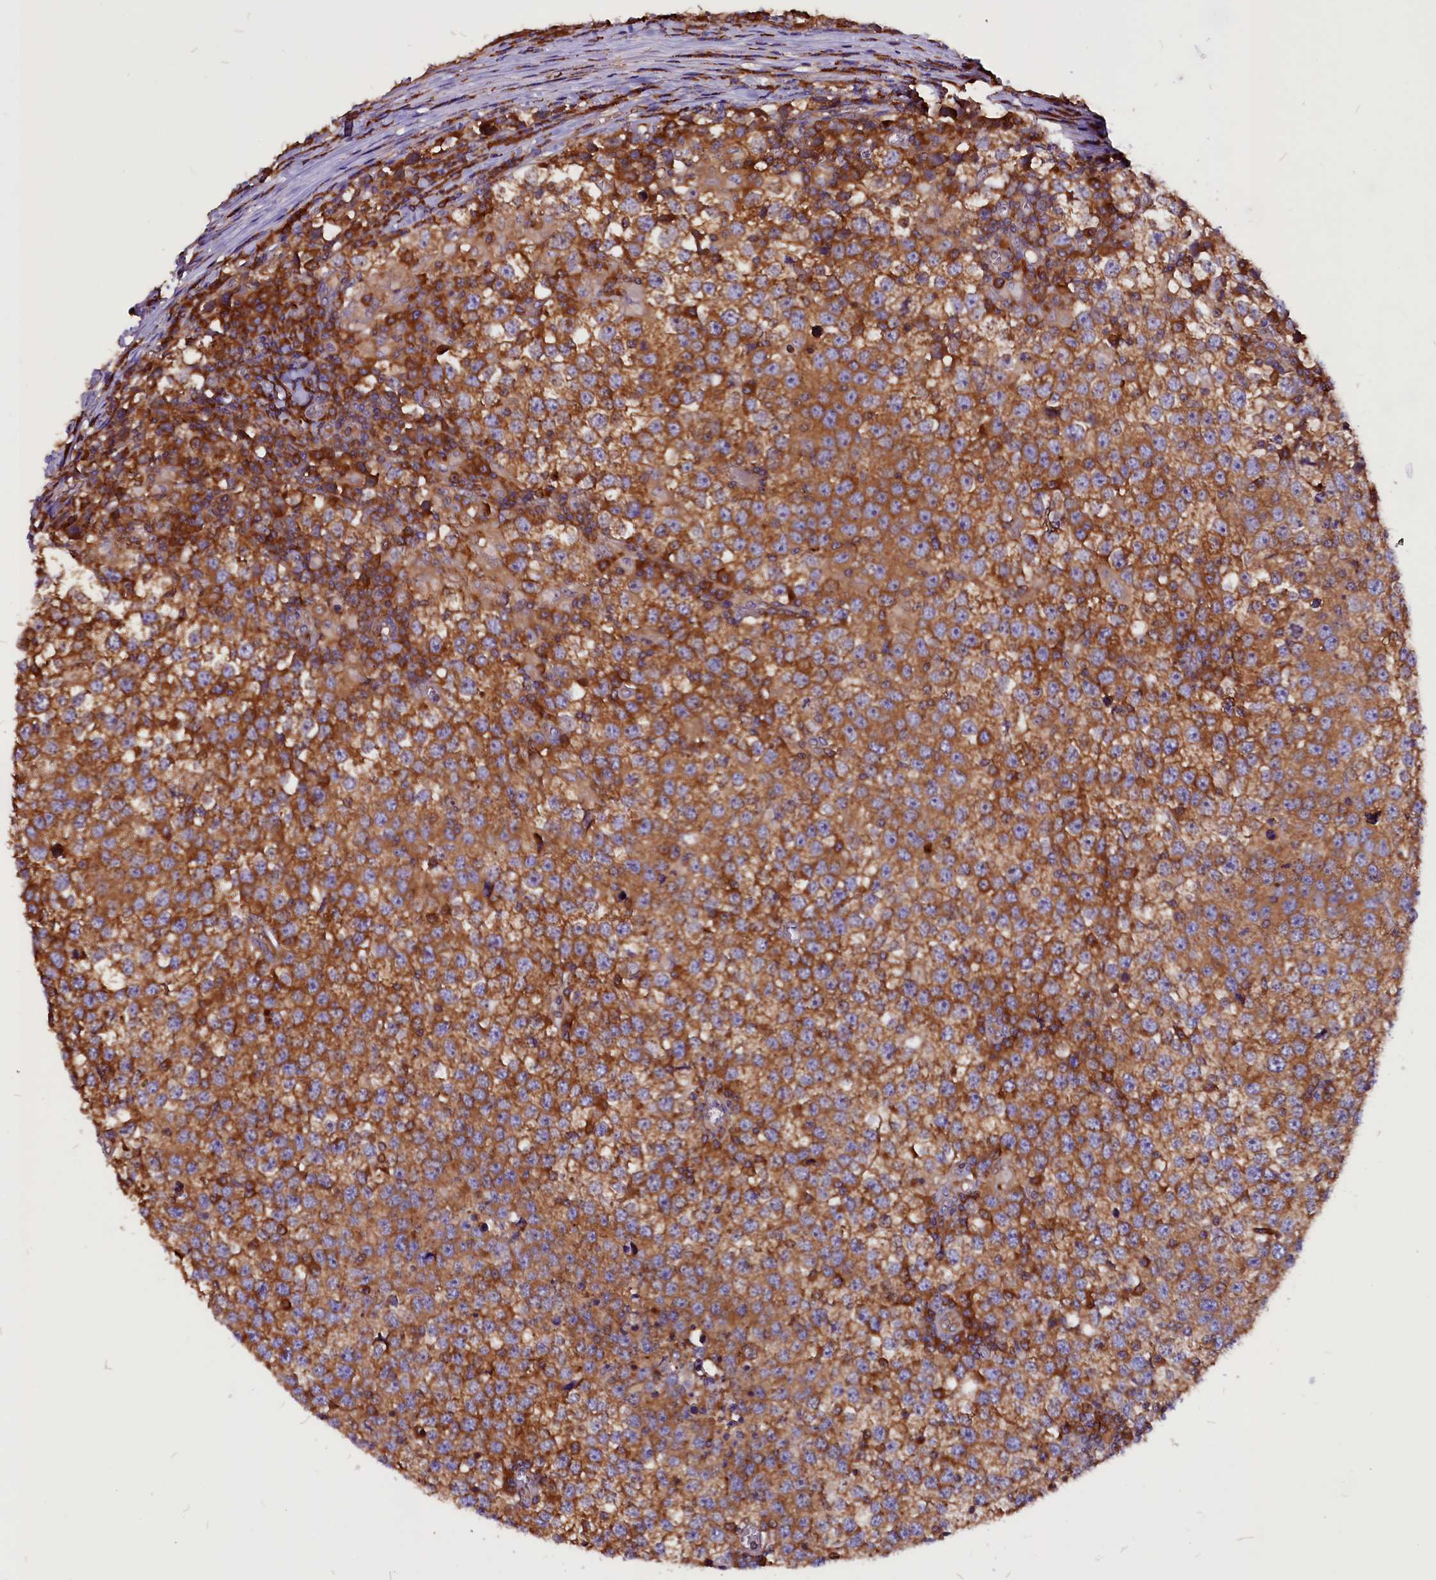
{"staining": {"intensity": "strong", "quantity": ">75%", "location": "cytoplasmic/membranous"}, "tissue": "testis cancer", "cell_type": "Tumor cells", "image_type": "cancer", "snomed": [{"axis": "morphology", "description": "Seminoma, NOS"}, {"axis": "topography", "description": "Testis"}], "caption": "High-magnification brightfield microscopy of testis cancer (seminoma) stained with DAB (brown) and counterstained with hematoxylin (blue). tumor cells exhibit strong cytoplasmic/membranous positivity is present in about>75% of cells. The staining was performed using DAB to visualize the protein expression in brown, while the nuclei were stained in blue with hematoxylin (Magnification: 20x).", "gene": "EIF3G", "patient": {"sex": "male", "age": 65}}